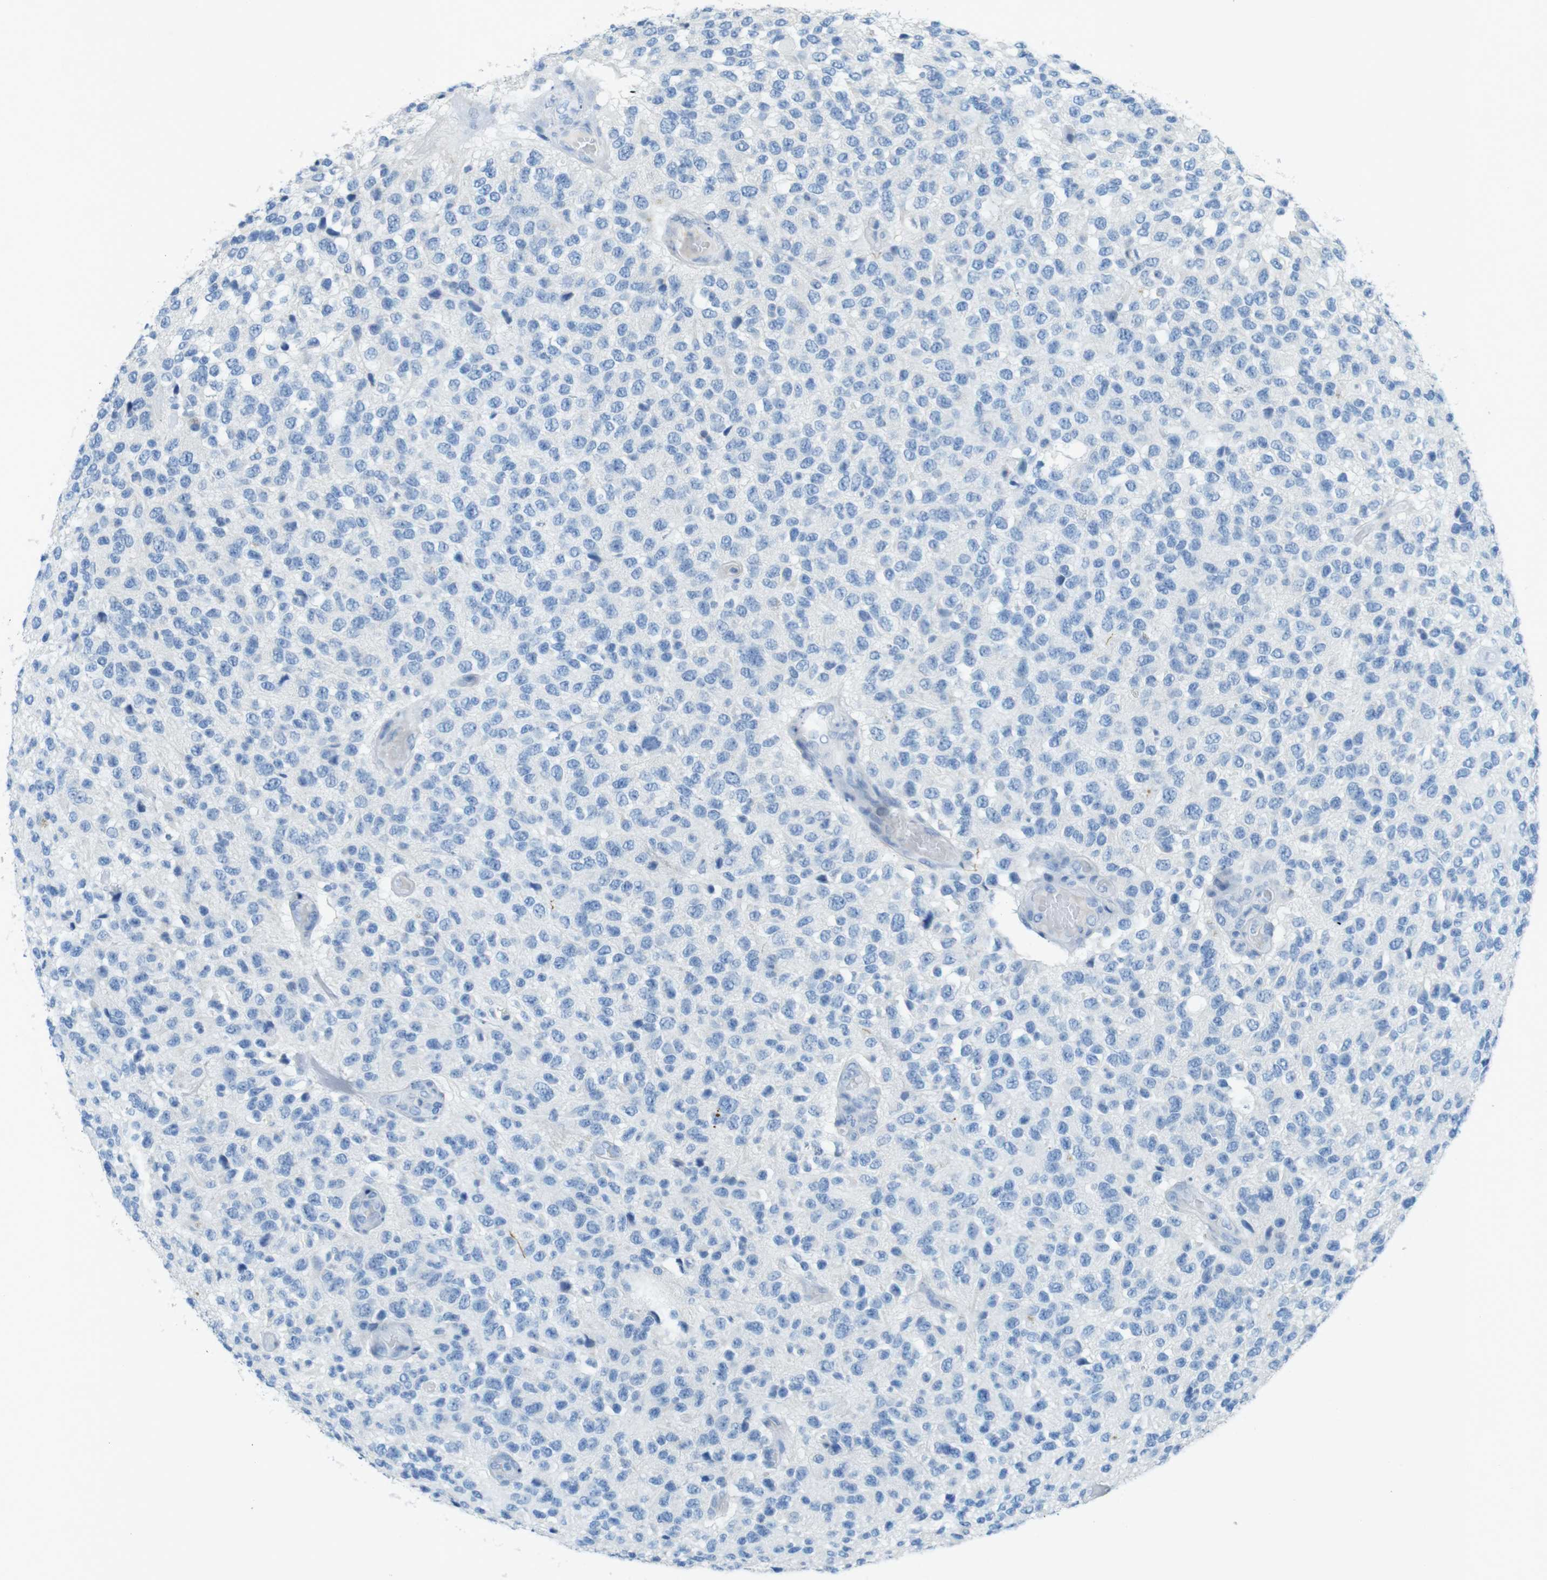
{"staining": {"intensity": "negative", "quantity": "none", "location": "none"}, "tissue": "glioma", "cell_type": "Tumor cells", "image_type": "cancer", "snomed": [{"axis": "morphology", "description": "Glioma, malignant, High grade"}, {"axis": "topography", "description": "pancreas cauda"}], "caption": "An immunohistochemistry micrograph of glioma is shown. There is no staining in tumor cells of glioma. (DAB immunohistochemistry visualized using brightfield microscopy, high magnification).", "gene": "CD320", "patient": {"sex": "male", "age": 60}}